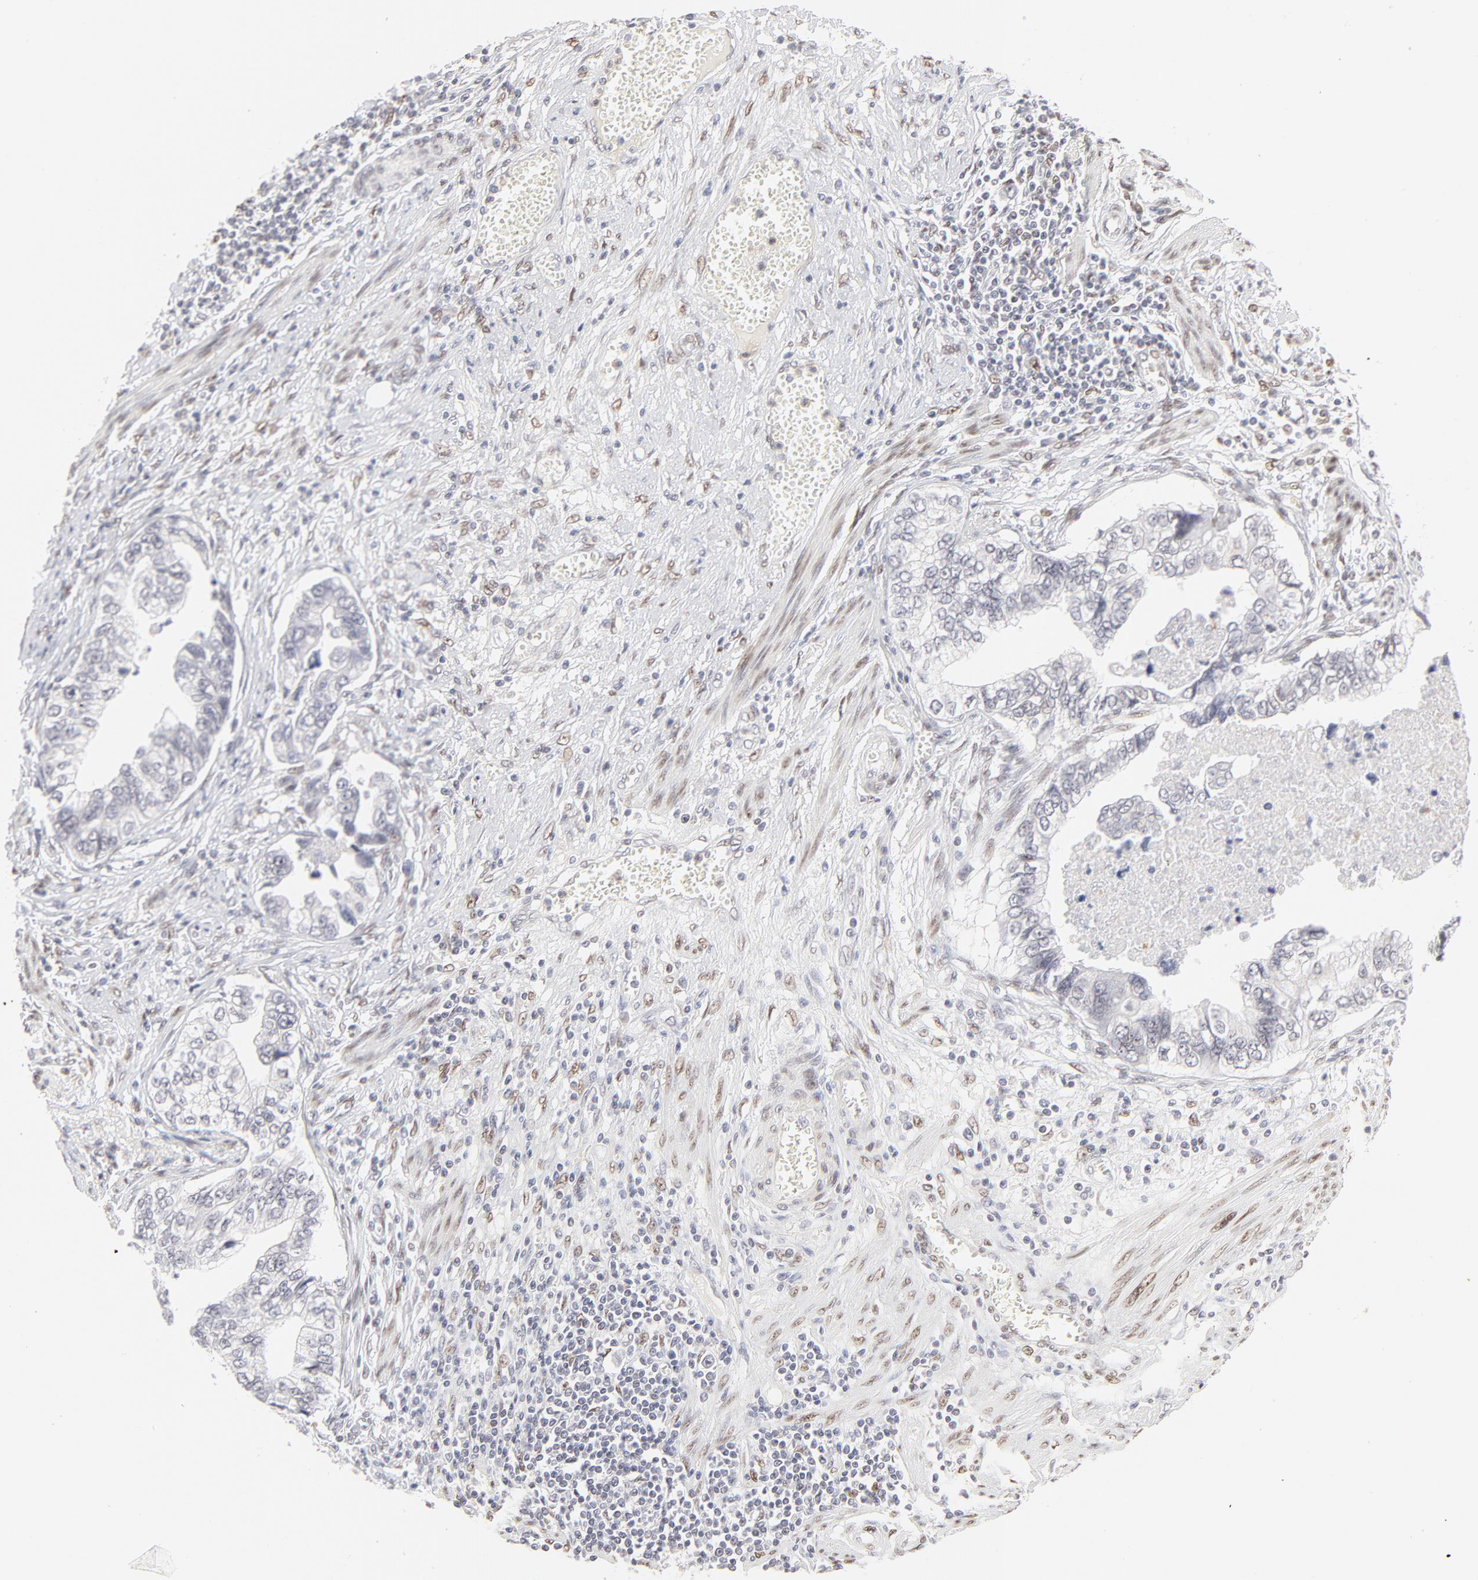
{"staining": {"intensity": "negative", "quantity": "none", "location": "none"}, "tissue": "stomach cancer", "cell_type": "Tumor cells", "image_type": "cancer", "snomed": [{"axis": "morphology", "description": "Adenocarcinoma, NOS"}, {"axis": "topography", "description": "Pancreas"}, {"axis": "topography", "description": "Stomach, upper"}], "caption": "The photomicrograph displays no staining of tumor cells in stomach cancer (adenocarcinoma).", "gene": "PBX3", "patient": {"sex": "male", "age": 77}}